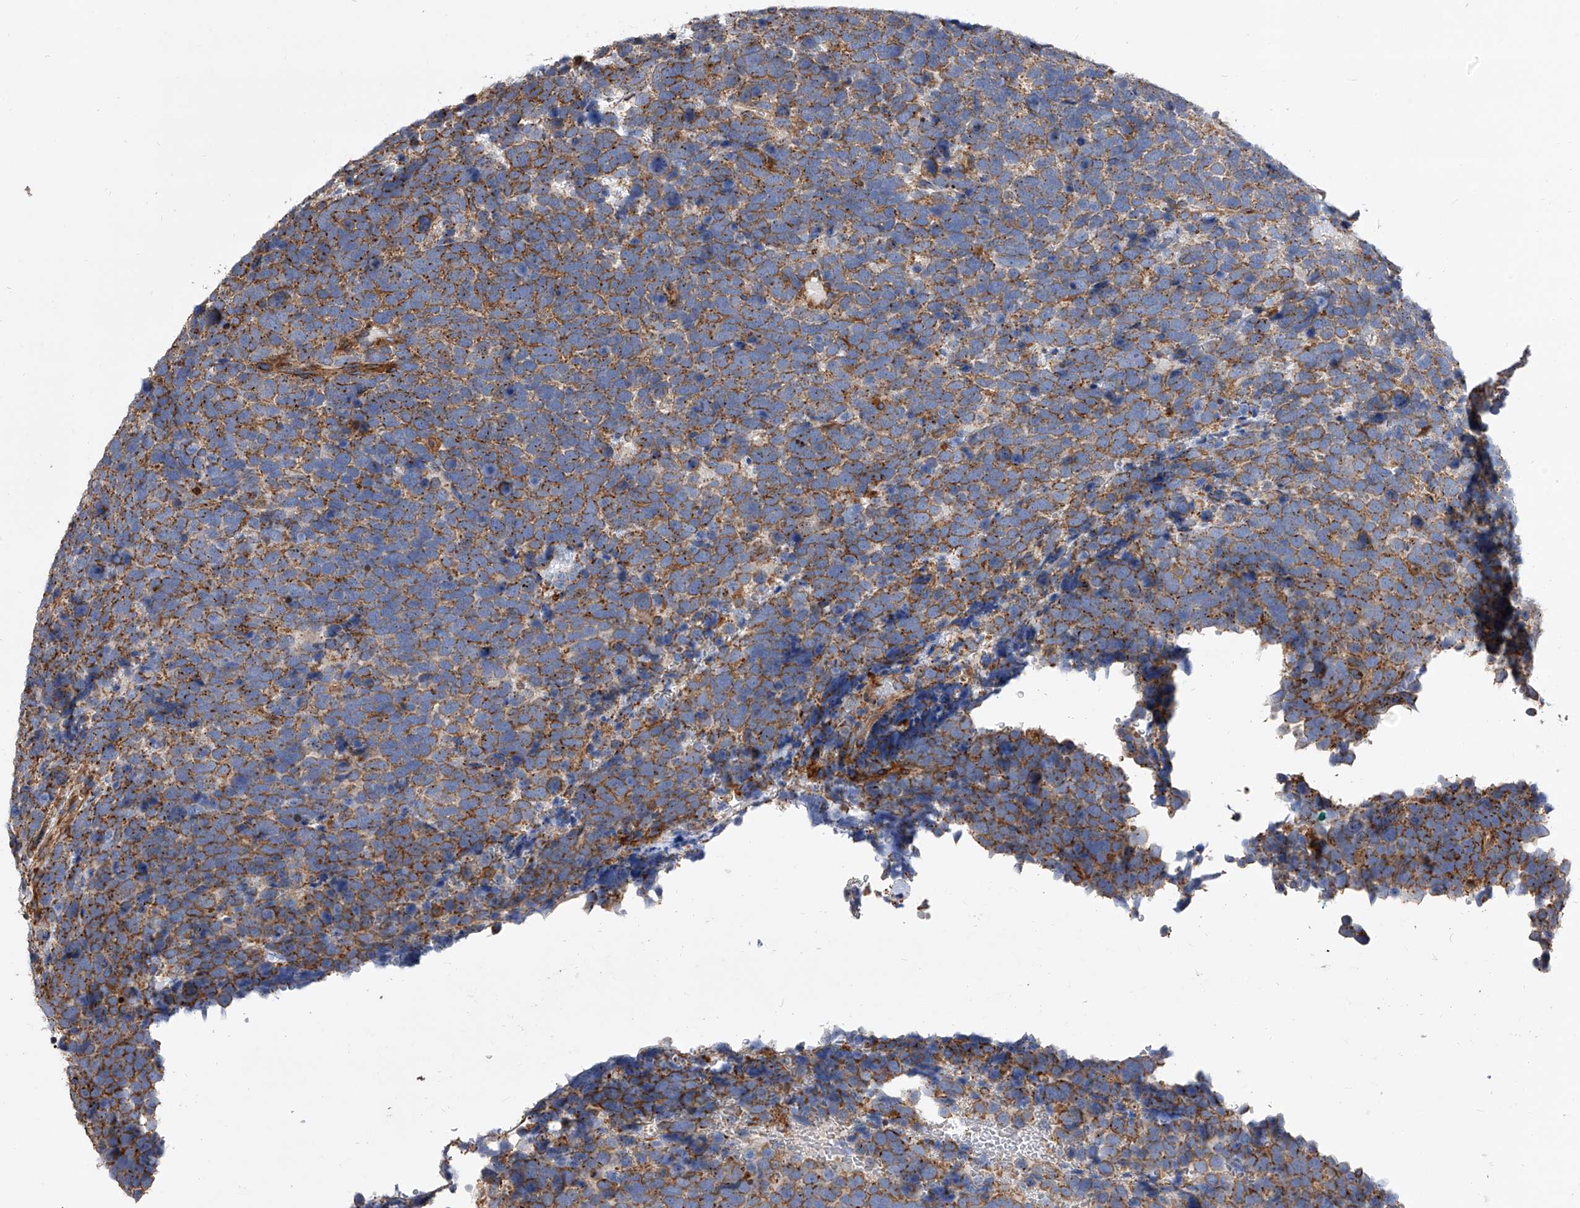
{"staining": {"intensity": "moderate", "quantity": ">75%", "location": "cytoplasmic/membranous"}, "tissue": "urothelial cancer", "cell_type": "Tumor cells", "image_type": "cancer", "snomed": [{"axis": "morphology", "description": "Urothelial carcinoma, High grade"}, {"axis": "topography", "description": "Urinary bladder"}], "caption": "There is medium levels of moderate cytoplasmic/membranous staining in tumor cells of urothelial cancer, as demonstrated by immunohistochemical staining (brown color).", "gene": "PISD", "patient": {"sex": "female", "age": 82}}